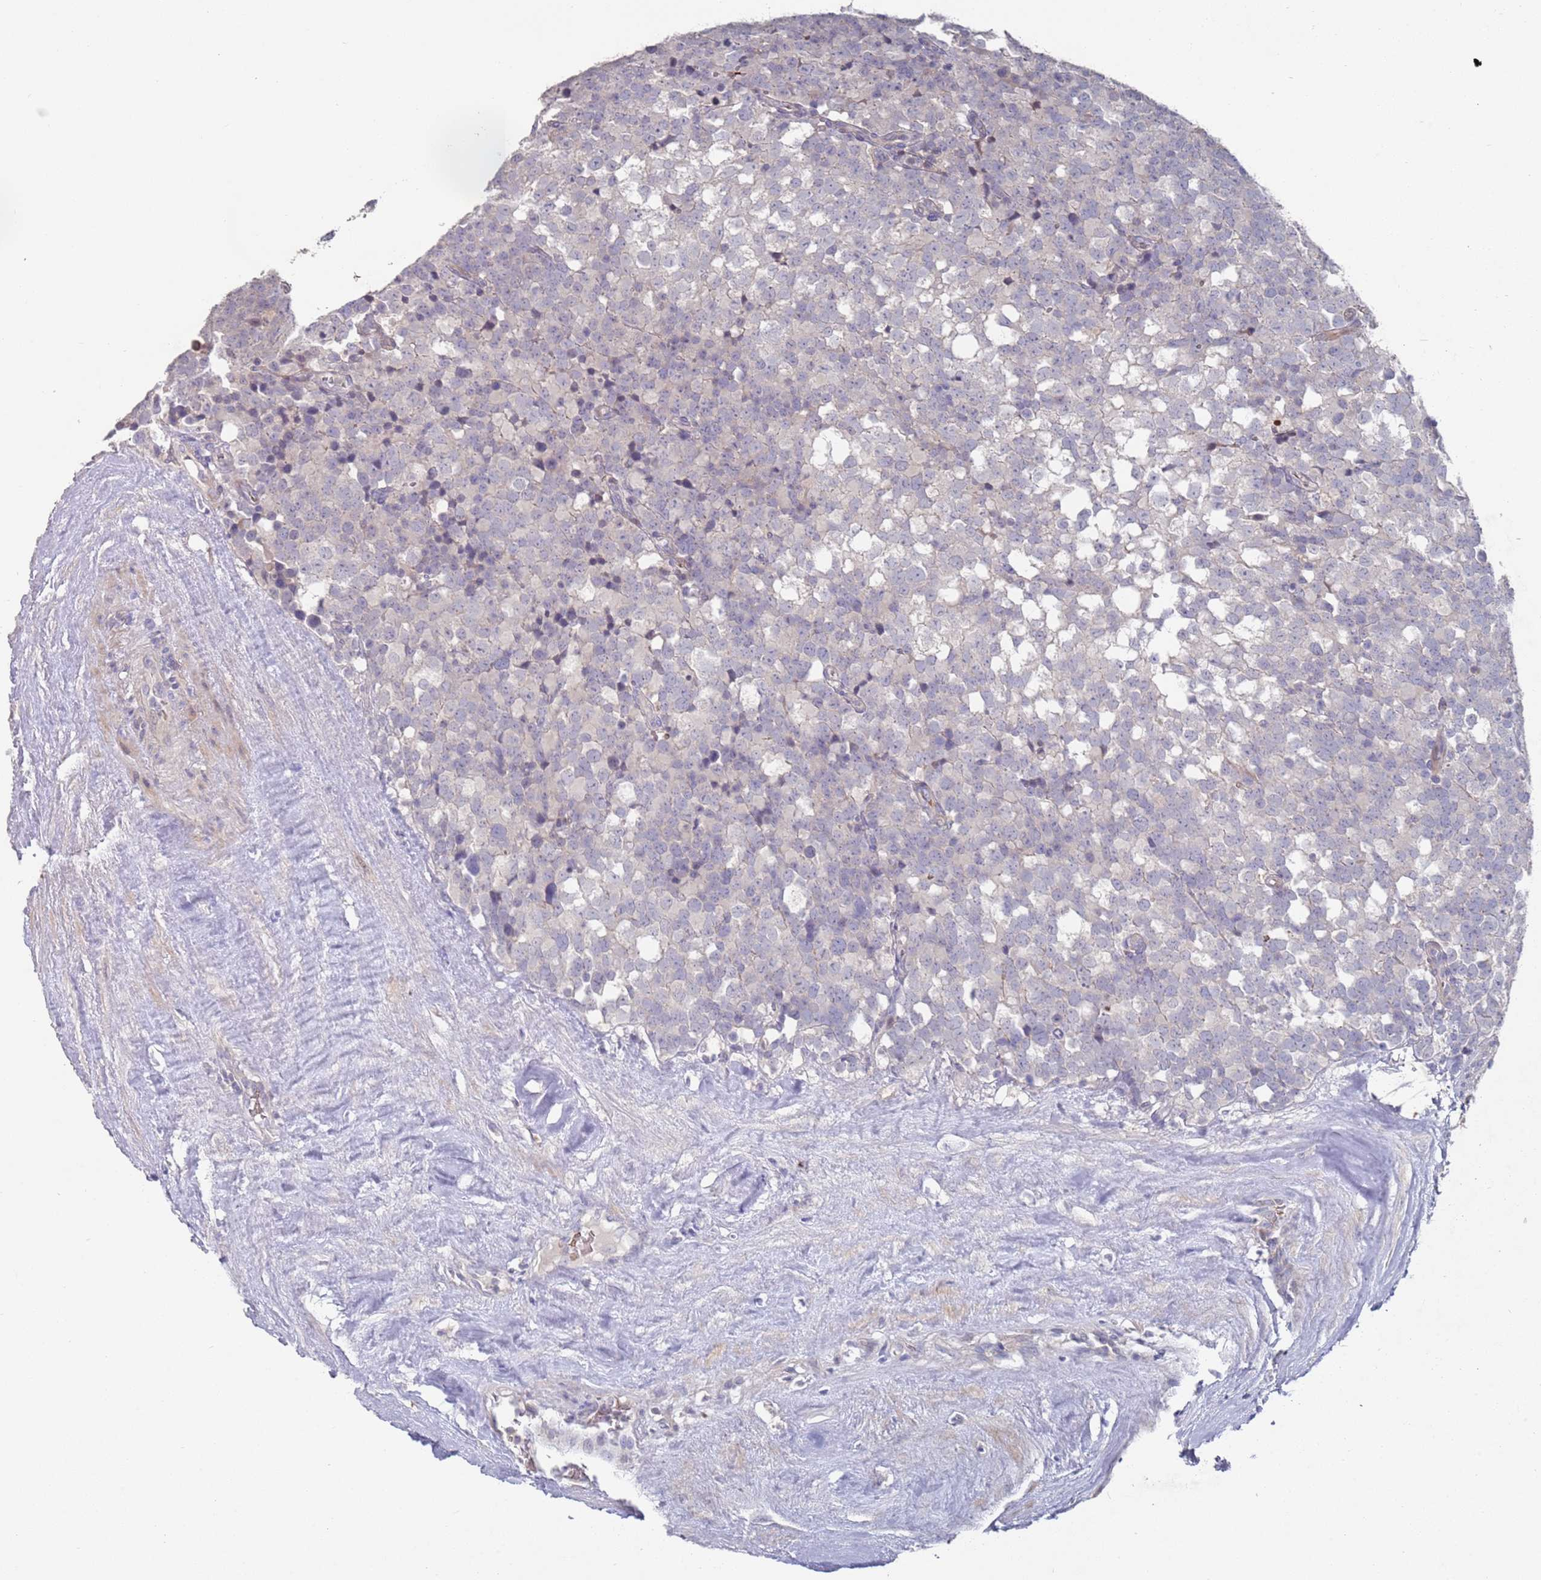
{"staining": {"intensity": "negative", "quantity": "none", "location": "none"}, "tissue": "testis cancer", "cell_type": "Tumor cells", "image_type": "cancer", "snomed": [{"axis": "morphology", "description": "Seminoma, NOS"}, {"axis": "topography", "description": "Testis"}], "caption": "Immunohistochemistry (IHC) micrograph of neoplastic tissue: human testis cancer (seminoma) stained with DAB demonstrates no significant protein positivity in tumor cells.", "gene": "LACC1", "patient": {"sex": "male", "age": 71}}